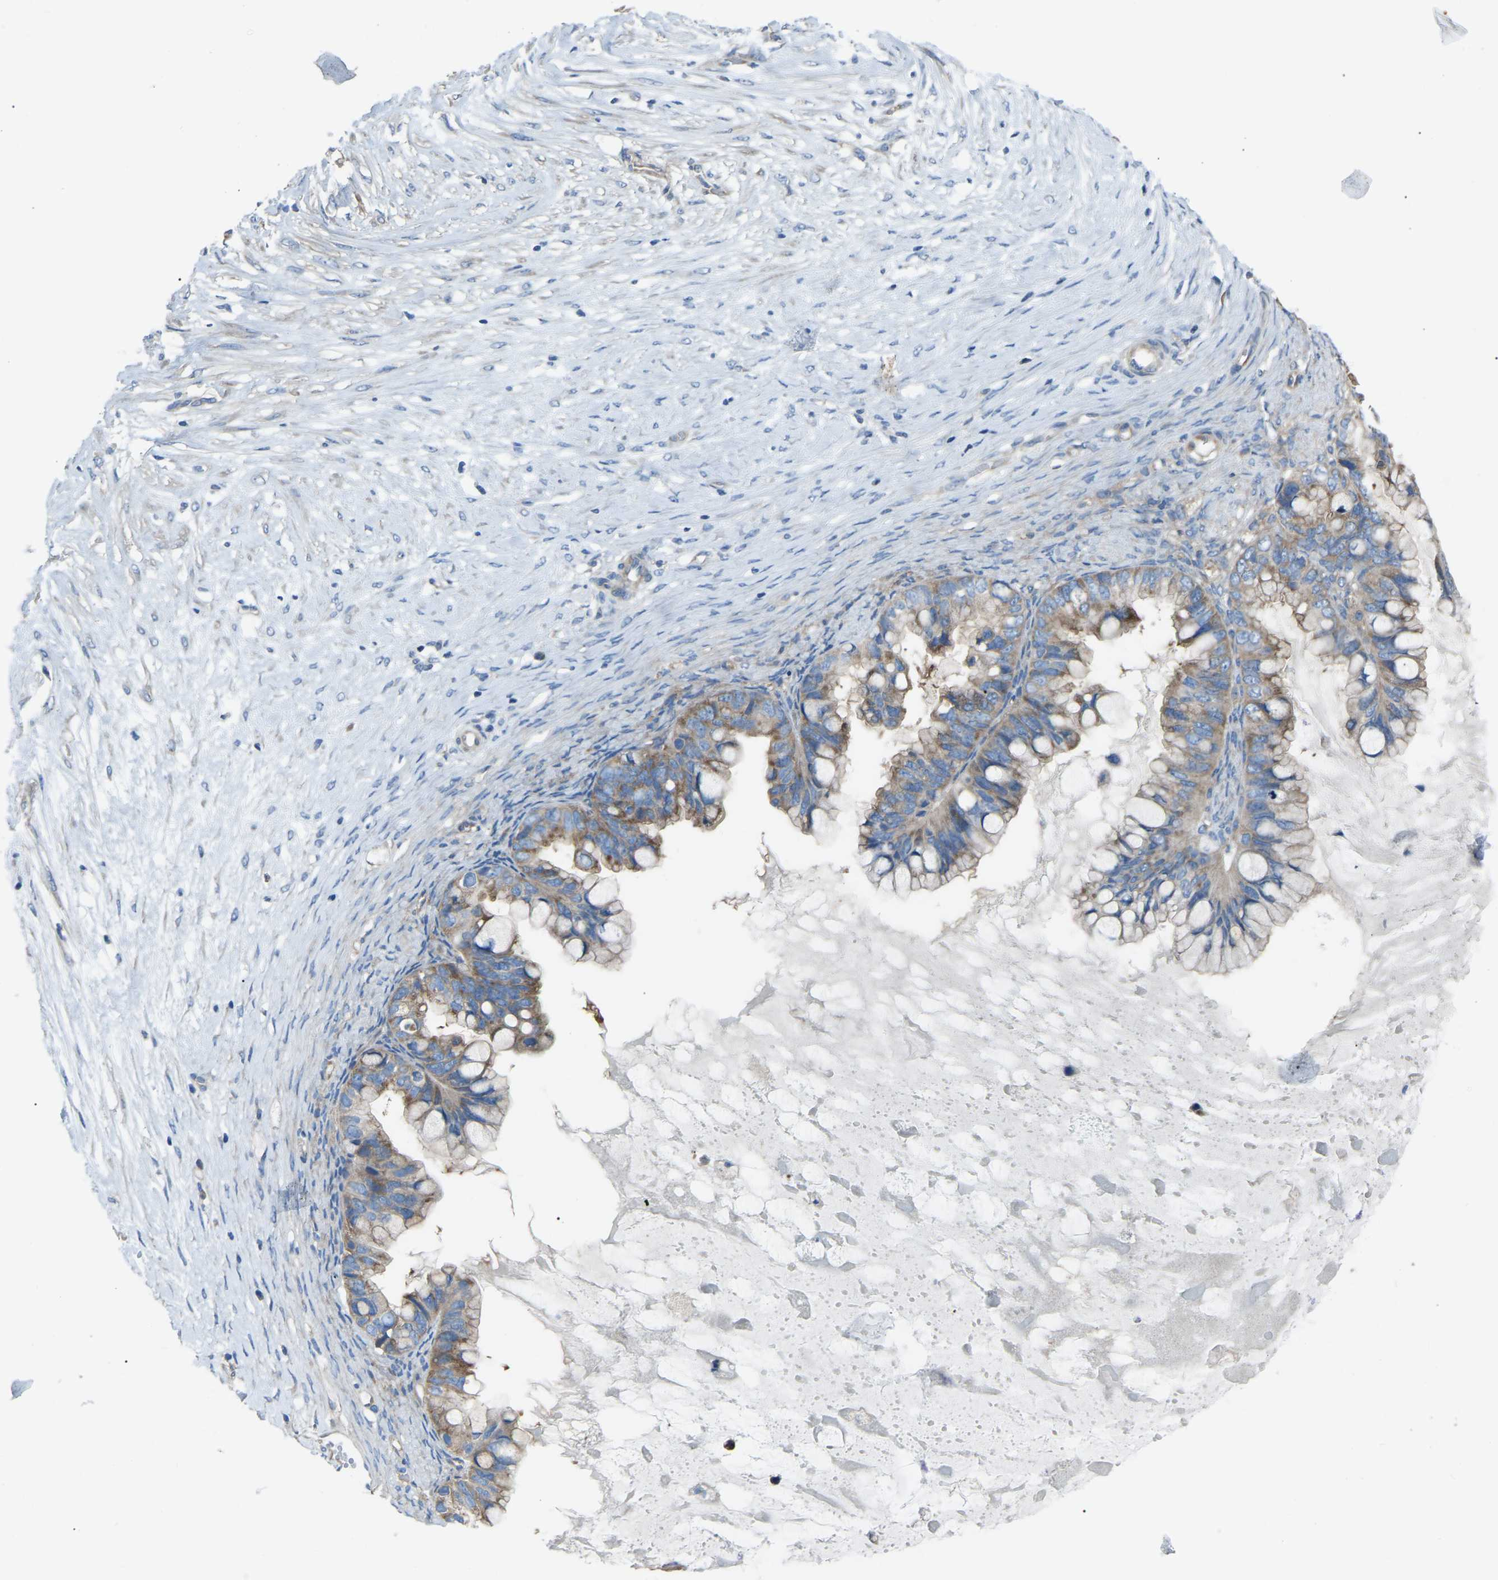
{"staining": {"intensity": "moderate", "quantity": ">75%", "location": "cytoplasmic/membranous"}, "tissue": "ovarian cancer", "cell_type": "Tumor cells", "image_type": "cancer", "snomed": [{"axis": "morphology", "description": "Cystadenocarcinoma, mucinous, NOS"}, {"axis": "topography", "description": "Ovary"}], "caption": "A high-resolution histopathology image shows immunohistochemistry staining of ovarian mucinous cystadenocarcinoma, which shows moderate cytoplasmic/membranous expression in about >75% of tumor cells.", "gene": "AIMP1", "patient": {"sex": "female", "age": 80}}